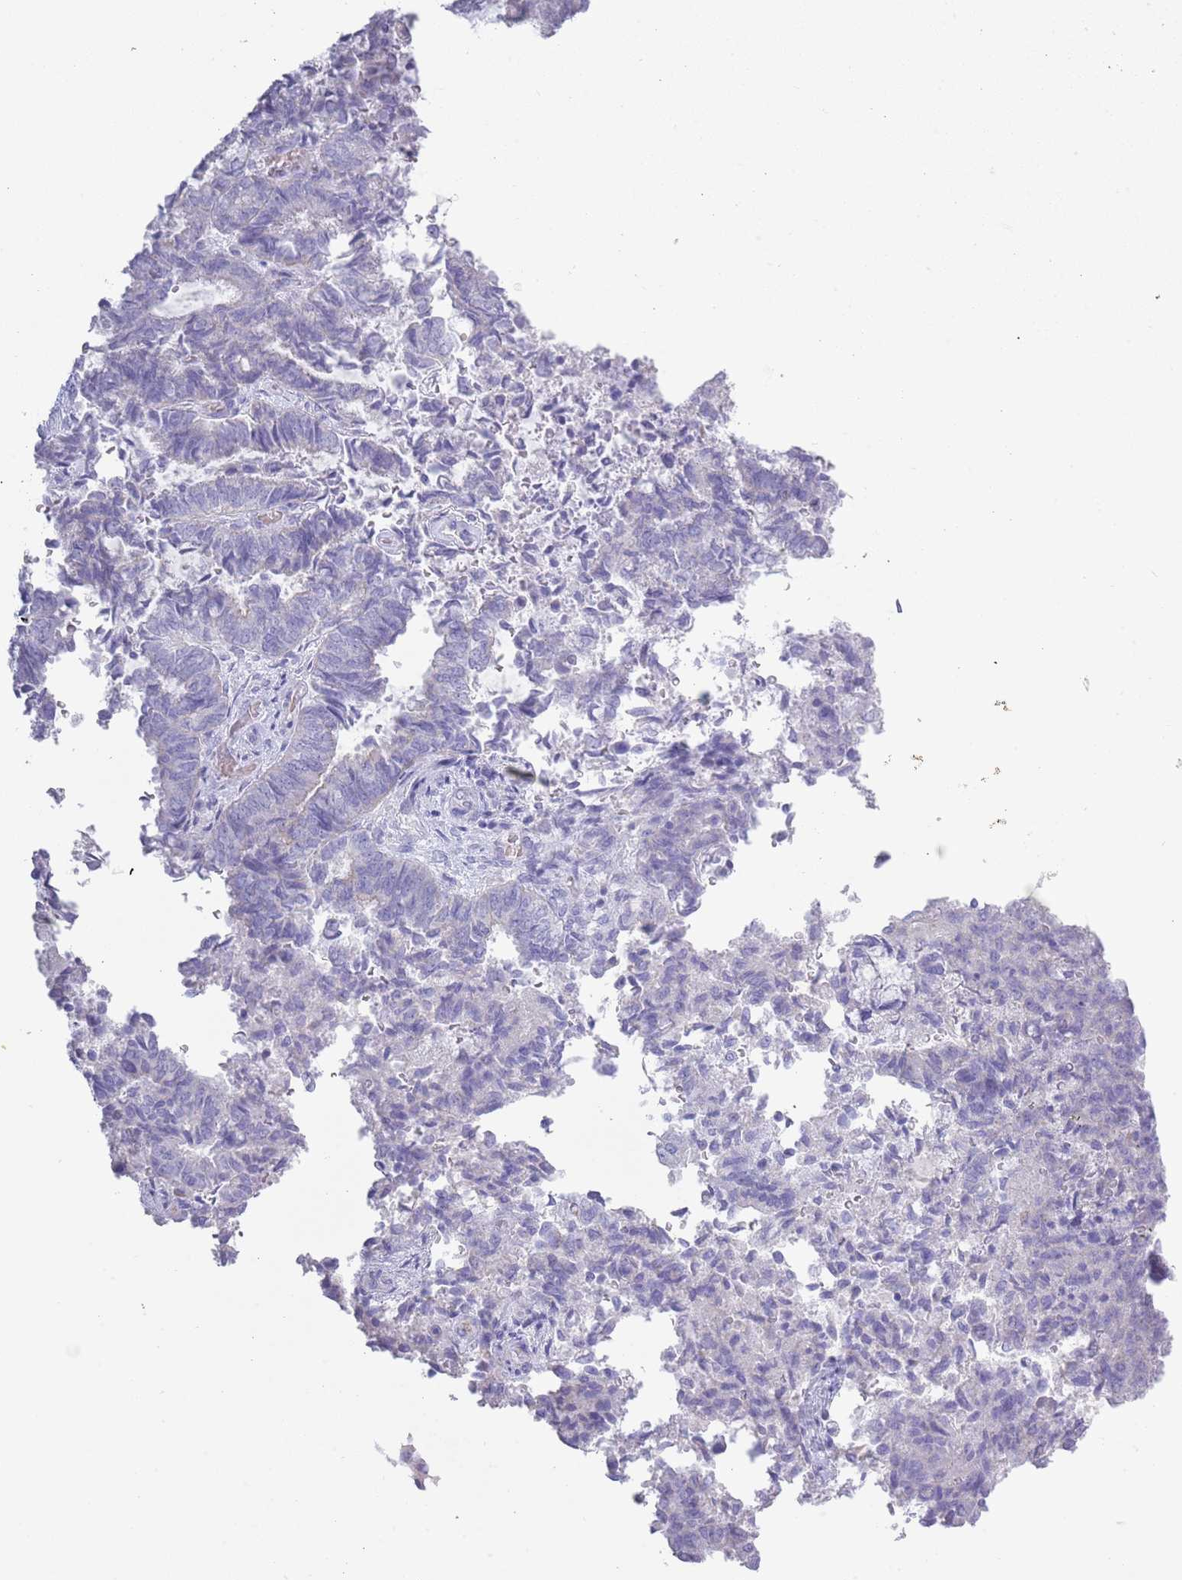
{"staining": {"intensity": "negative", "quantity": "none", "location": "none"}, "tissue": "endometrial cancer", "cell_type": "Tumor cells", "image_type": "cancer", "snomed": [{"axis": "morphology", "description": "Adenocarcinoma, NOS"}, {"axis": "topography", "description": "Endometrium"}], "caption": "An image of adenocarcinoma (endometrial) stained for a protein displays no brown staining in tumor cells.", "gene": "ACR", "patient": {"sex": "female", "age": 80}}